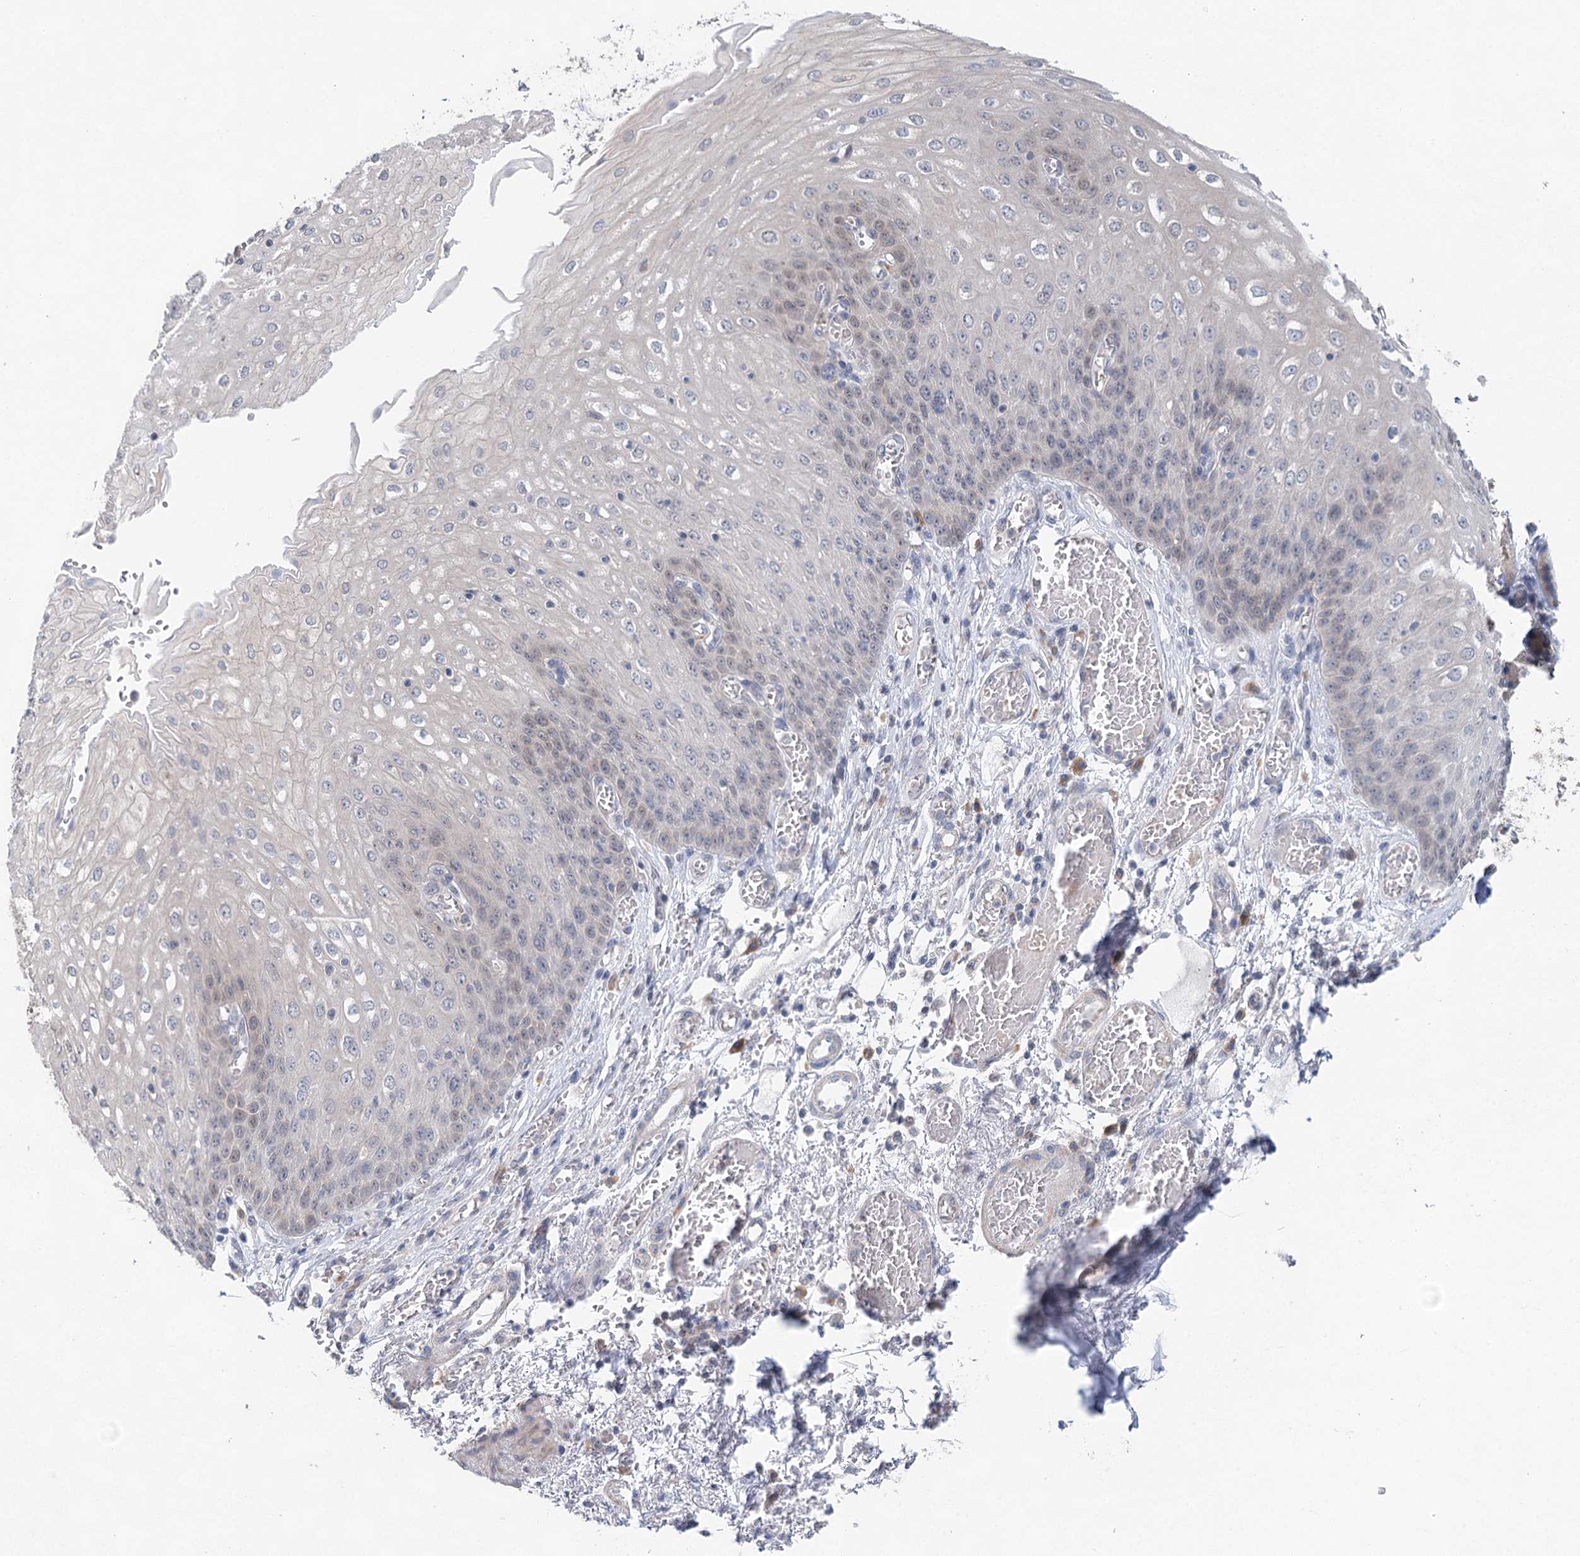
{"staining": {"intensity": "weak", "quantity": "<25%", "location": "cytoplasmic/membranous"}, "tissue": "esophagus", "cell_type": "Squamous epithelial cells", "image_type": "normal", "snomed": [{"axis": "morphology", "description": "Normal tissue, NOS"}, {"axis": "topography", "description": "Esophagus"}], "caption": "Micrograph shows no protein staining in squamous epithelial cells of unremarkable esophagus. (Brightfield microscopy of DAB (3,3'-diaminobenzidine) IHC at high magnification).", "gene": "BLTP1", "patient": {"sex": "male", "age": 81}}